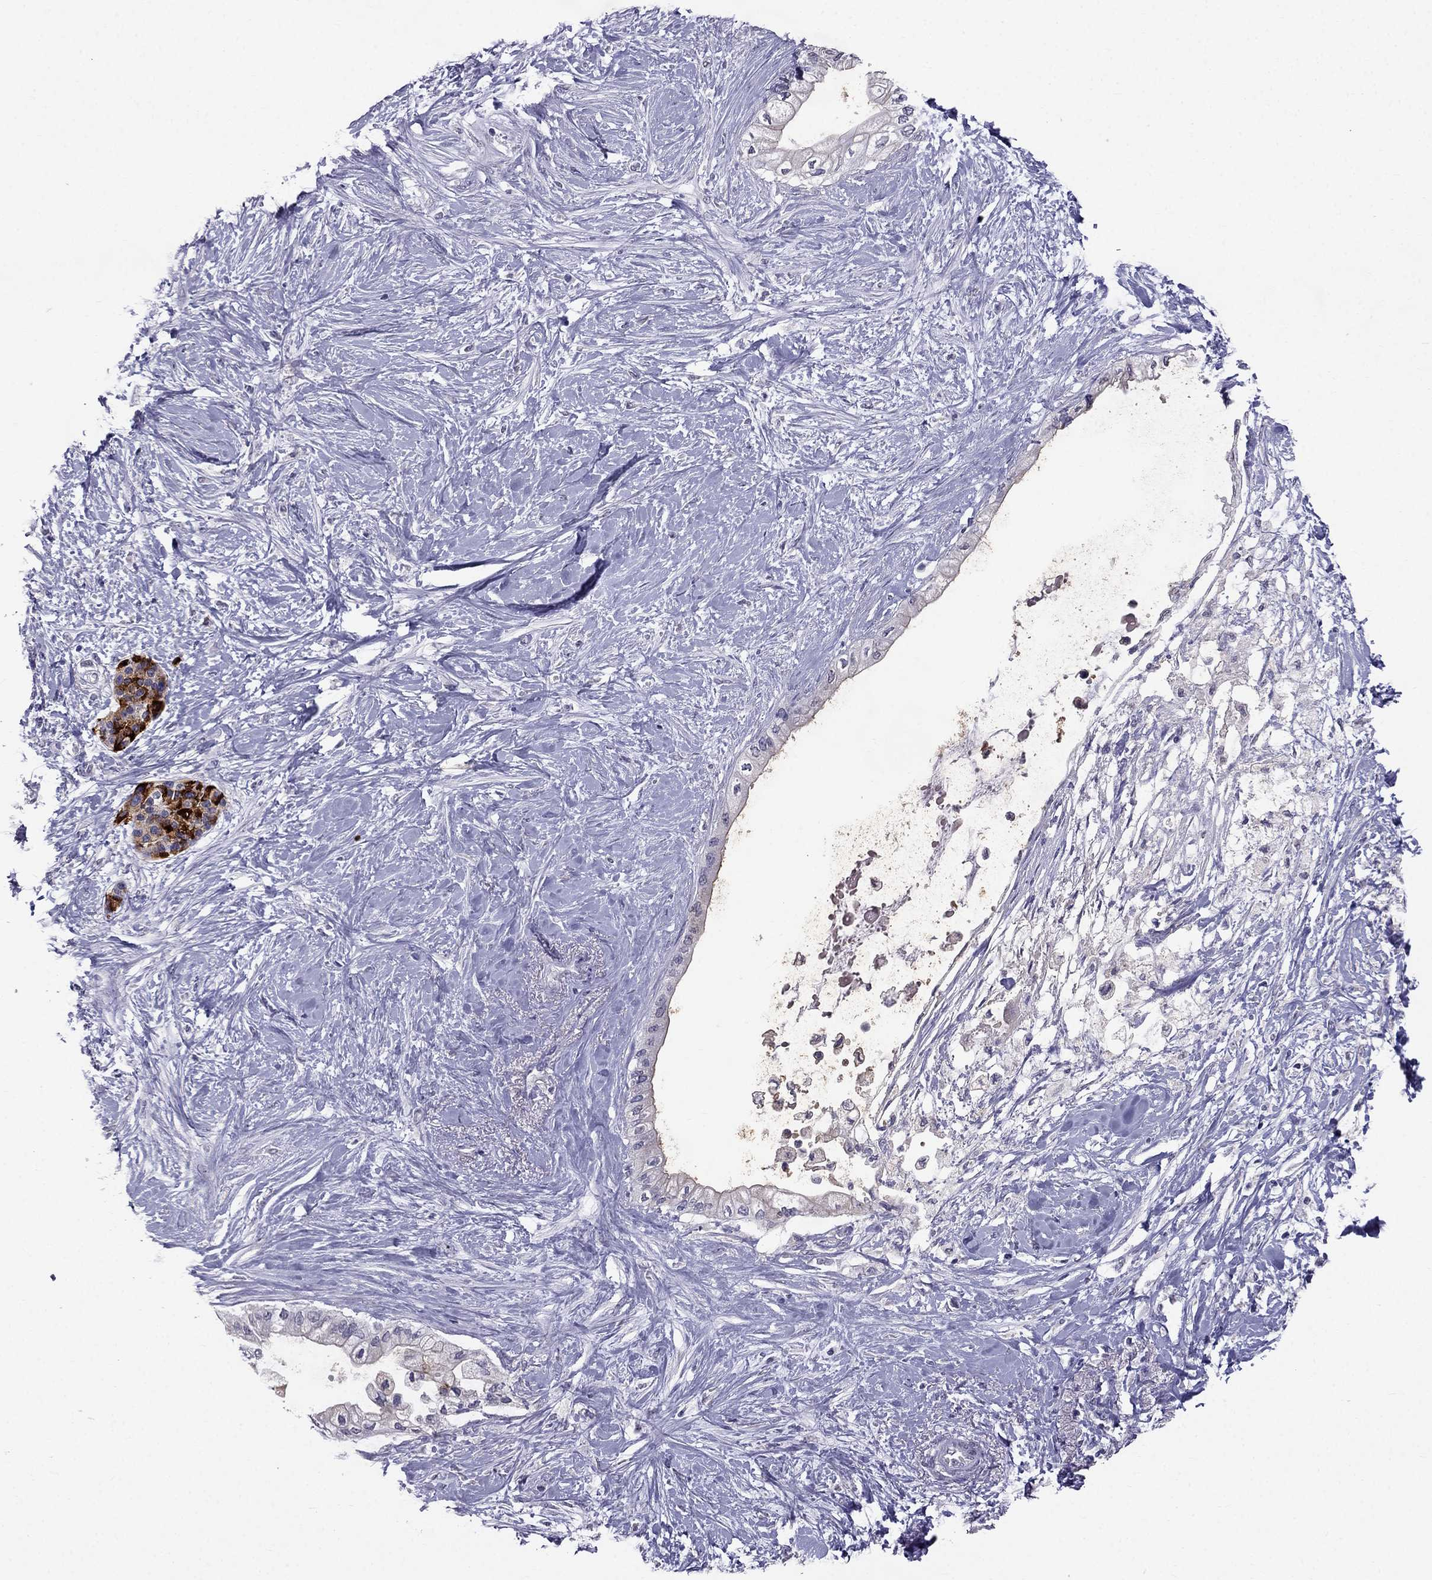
{"staining": {"intensity": "negative", "quantity": "none", "location": "none"}, "tissue": "pancreatic cancer", "cell_type": "Tumor cells", "image_type": "cancer", "snomed": [{"axis": "morphology", "description": "Normal tissue, NOS"}, {"axis": "morphology", "description": "Adenocarcinoma, NOS"}, {"axis": "topography", "description": "Pancreas"}, {"axis": "topography", "description": "Duodenum"}], "caption": "A photomicrograph of human pancreatic cancer (adenocarcinoma) is negative for staining in tumor cells.", "gene": "SCG5", "patient": {"sex": "female", "age": 60}}